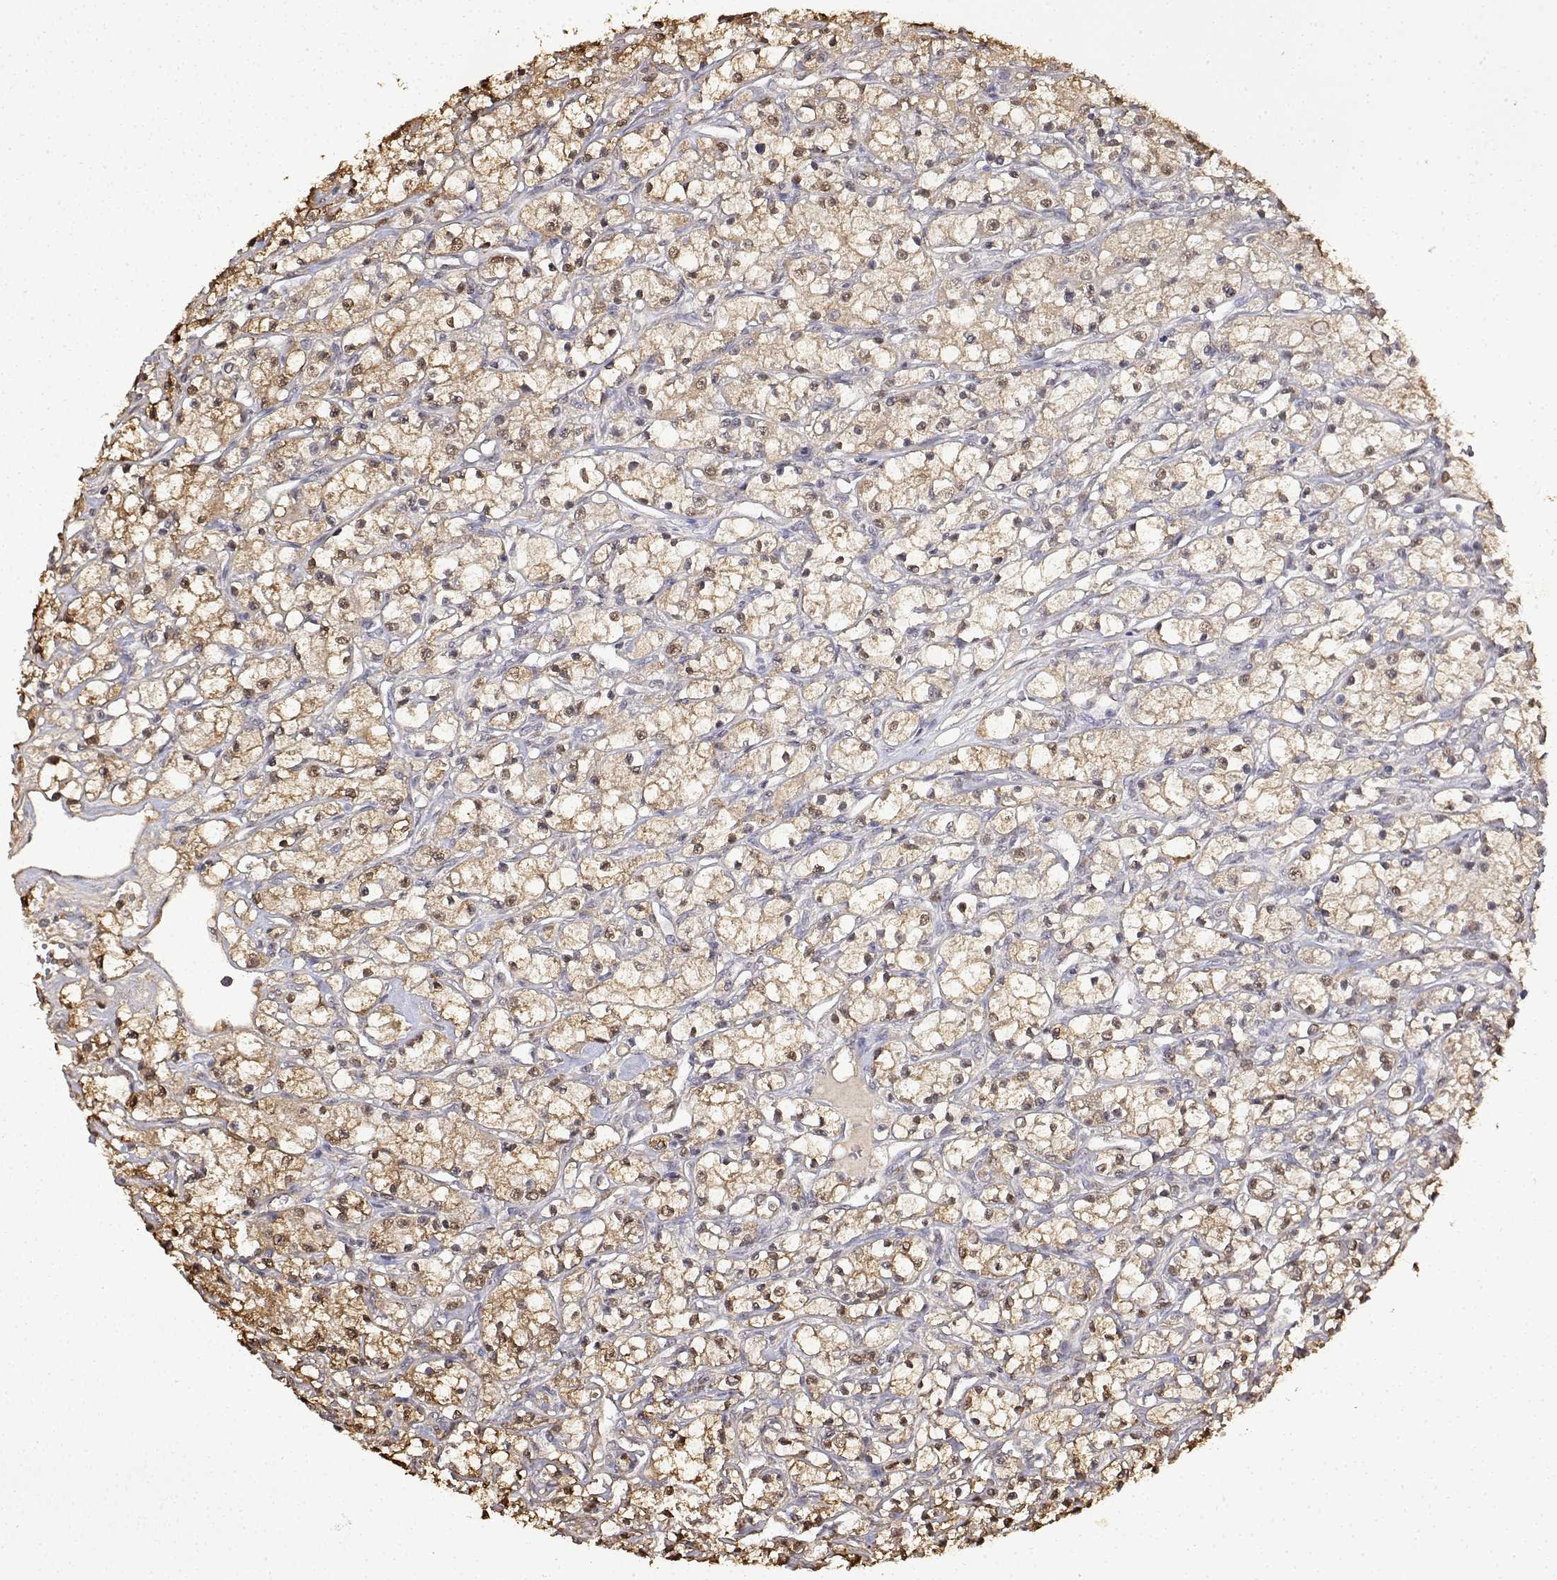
{"staining": {"intensity": "moderate", "quantity": ">75%", "location": "cytoplasmic/membranous,nuclear"}, "tissue": "renal cancer", "cell_type": "Tumor cells", "image_type": "cancer", "snomed": [{"axis": "morphology", "description": "Adenocarcinoma, NOS"}, {"axis": "topography", "description": "Kidney"}], "caption": "Immunohistochemistry (IHC) (DAB (3,3'-diaminobenzidine)) staining of renal adenocarcinoma reveals moderate cytoplasmic/membranous and nuclear protein staining in approximately >75% of tumor cells. The staining was performed using DAB (3,3'-diaminobenzidine), with brown indicating positive protein expression. Nuclei are stained blue with hematoxylin.", "gene": "TPI1", "patient": {"sex": "female", "age": 59}}